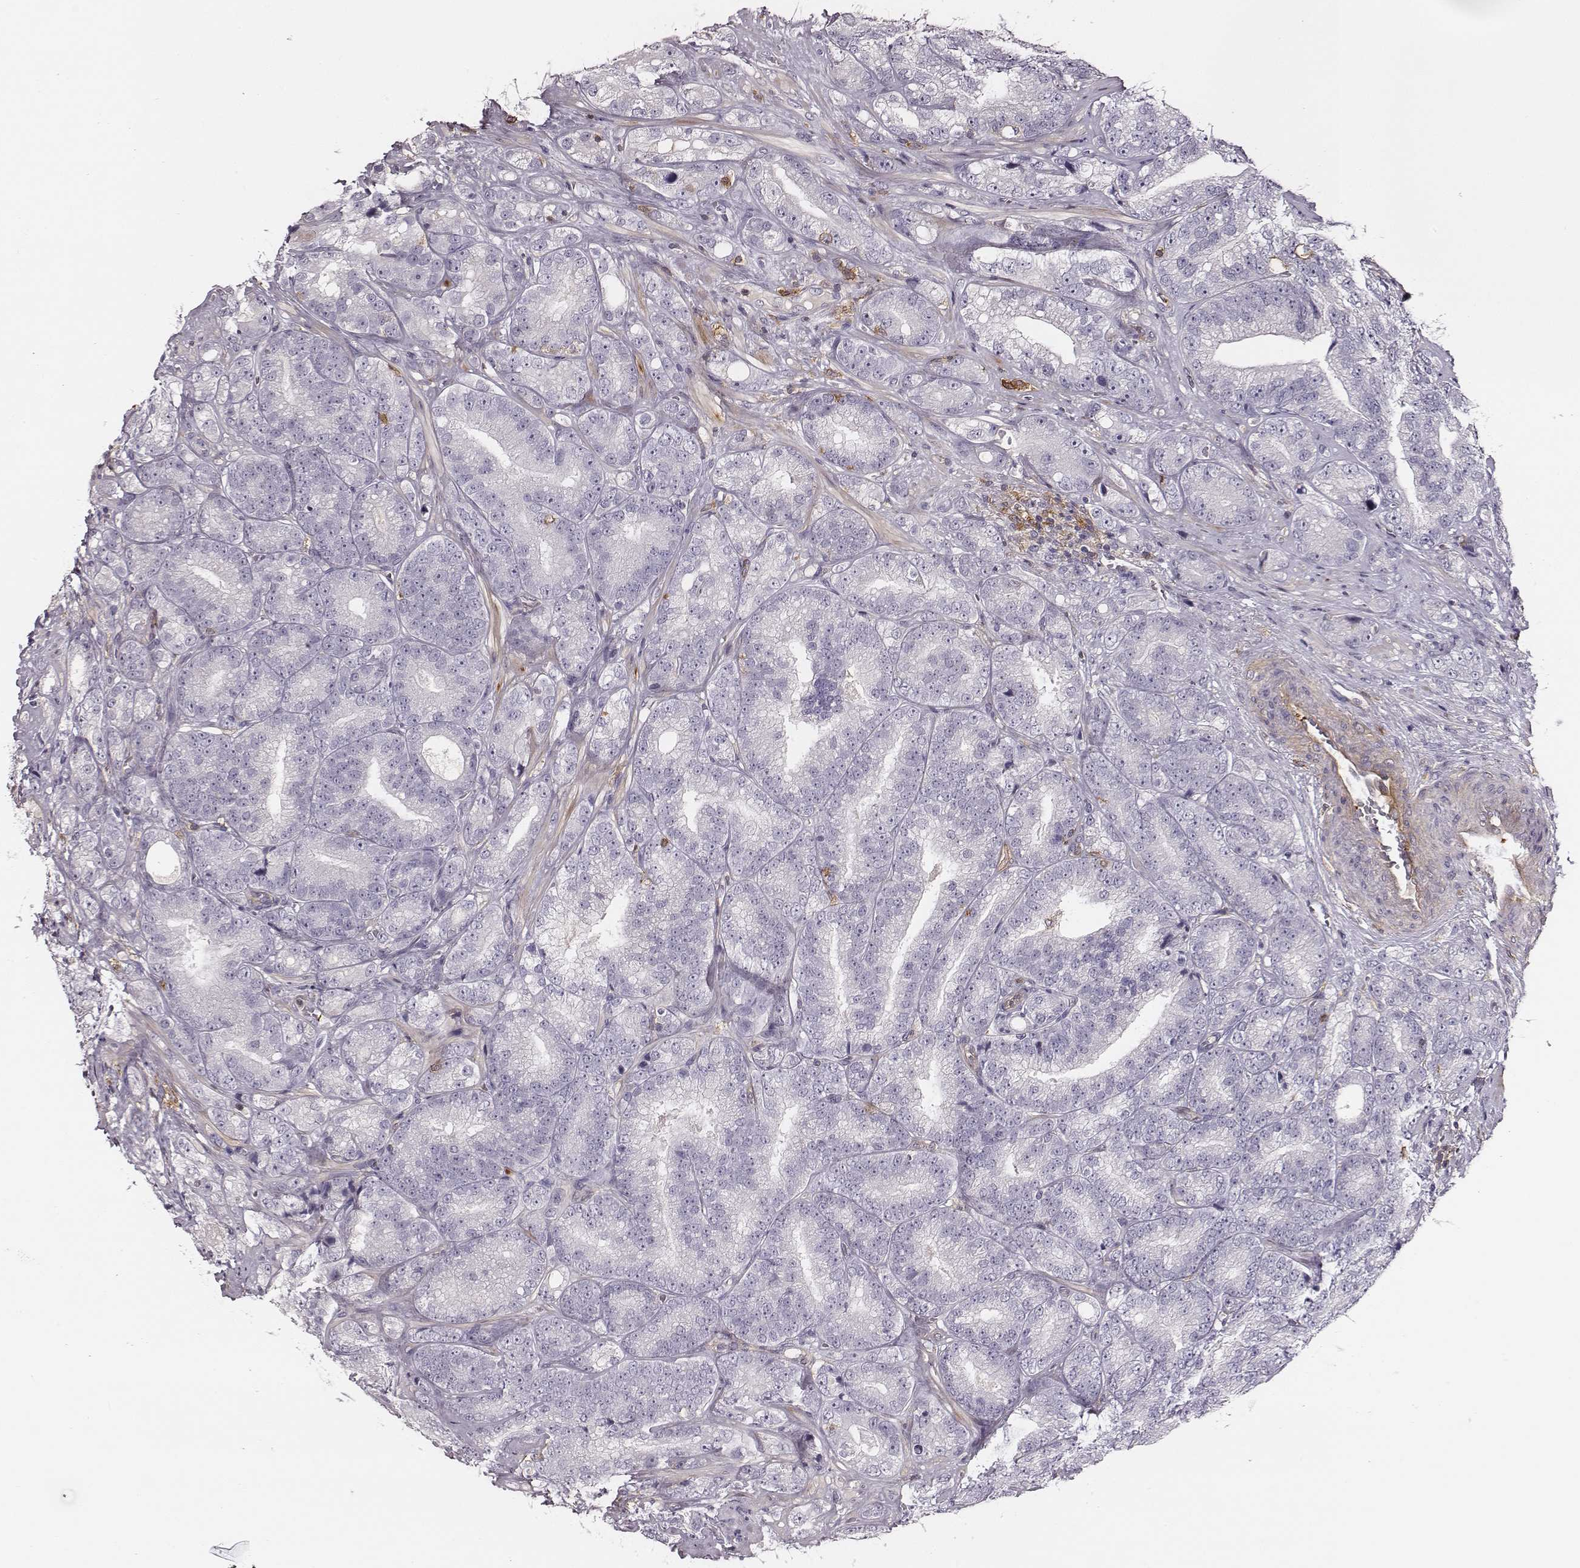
{"staining": {"intensity": "negative", "quantity": "none", "location": "none"}, "tissue": "prostate cancer", "cell_type": "Tumor cells", "image_type": "cancer", "snomed": [{"axis": "morphology", "description": "Adenocarcinoma, NOS"}, {"axis": "topography", "description": "Prostate"}], "caption": "The histopathology image exhibits no staining of tumor cells in adenocarcinoma (prostate). (DAB (3,3'-diaminobenzidine) immunohistochemistry (IHC) with hematoxylin counter stain).", "gene": "ZYX", "patient": {"sex": "male", "age": 63}}